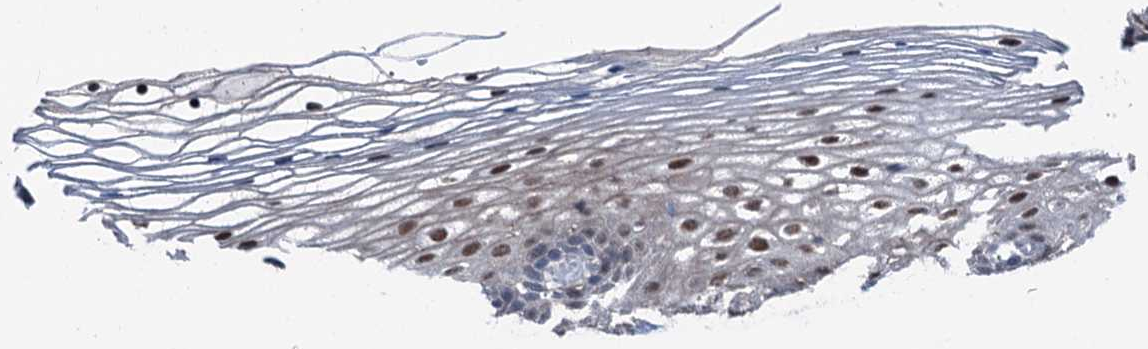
{"staining": {"intensity": "moderate", "quantity": "<25%", "location": "cytoplasmic/membranous"}, "tissue": "cervix", "cell_type": "Glandular cells", "image_type": "normal", "snomed": [{"axis": "morphology", "description": "Normal tissue, NOS"}, {"axis": "topography", "description": "Cervix"}], "caption": "Cervix stained for a protein (brown) shows moderate cytoplasmic/membranous positive staining in approximately <25% of glandular cells.", "gene": "PSMD13", "patient": {"sex": "female", "age": 33}}